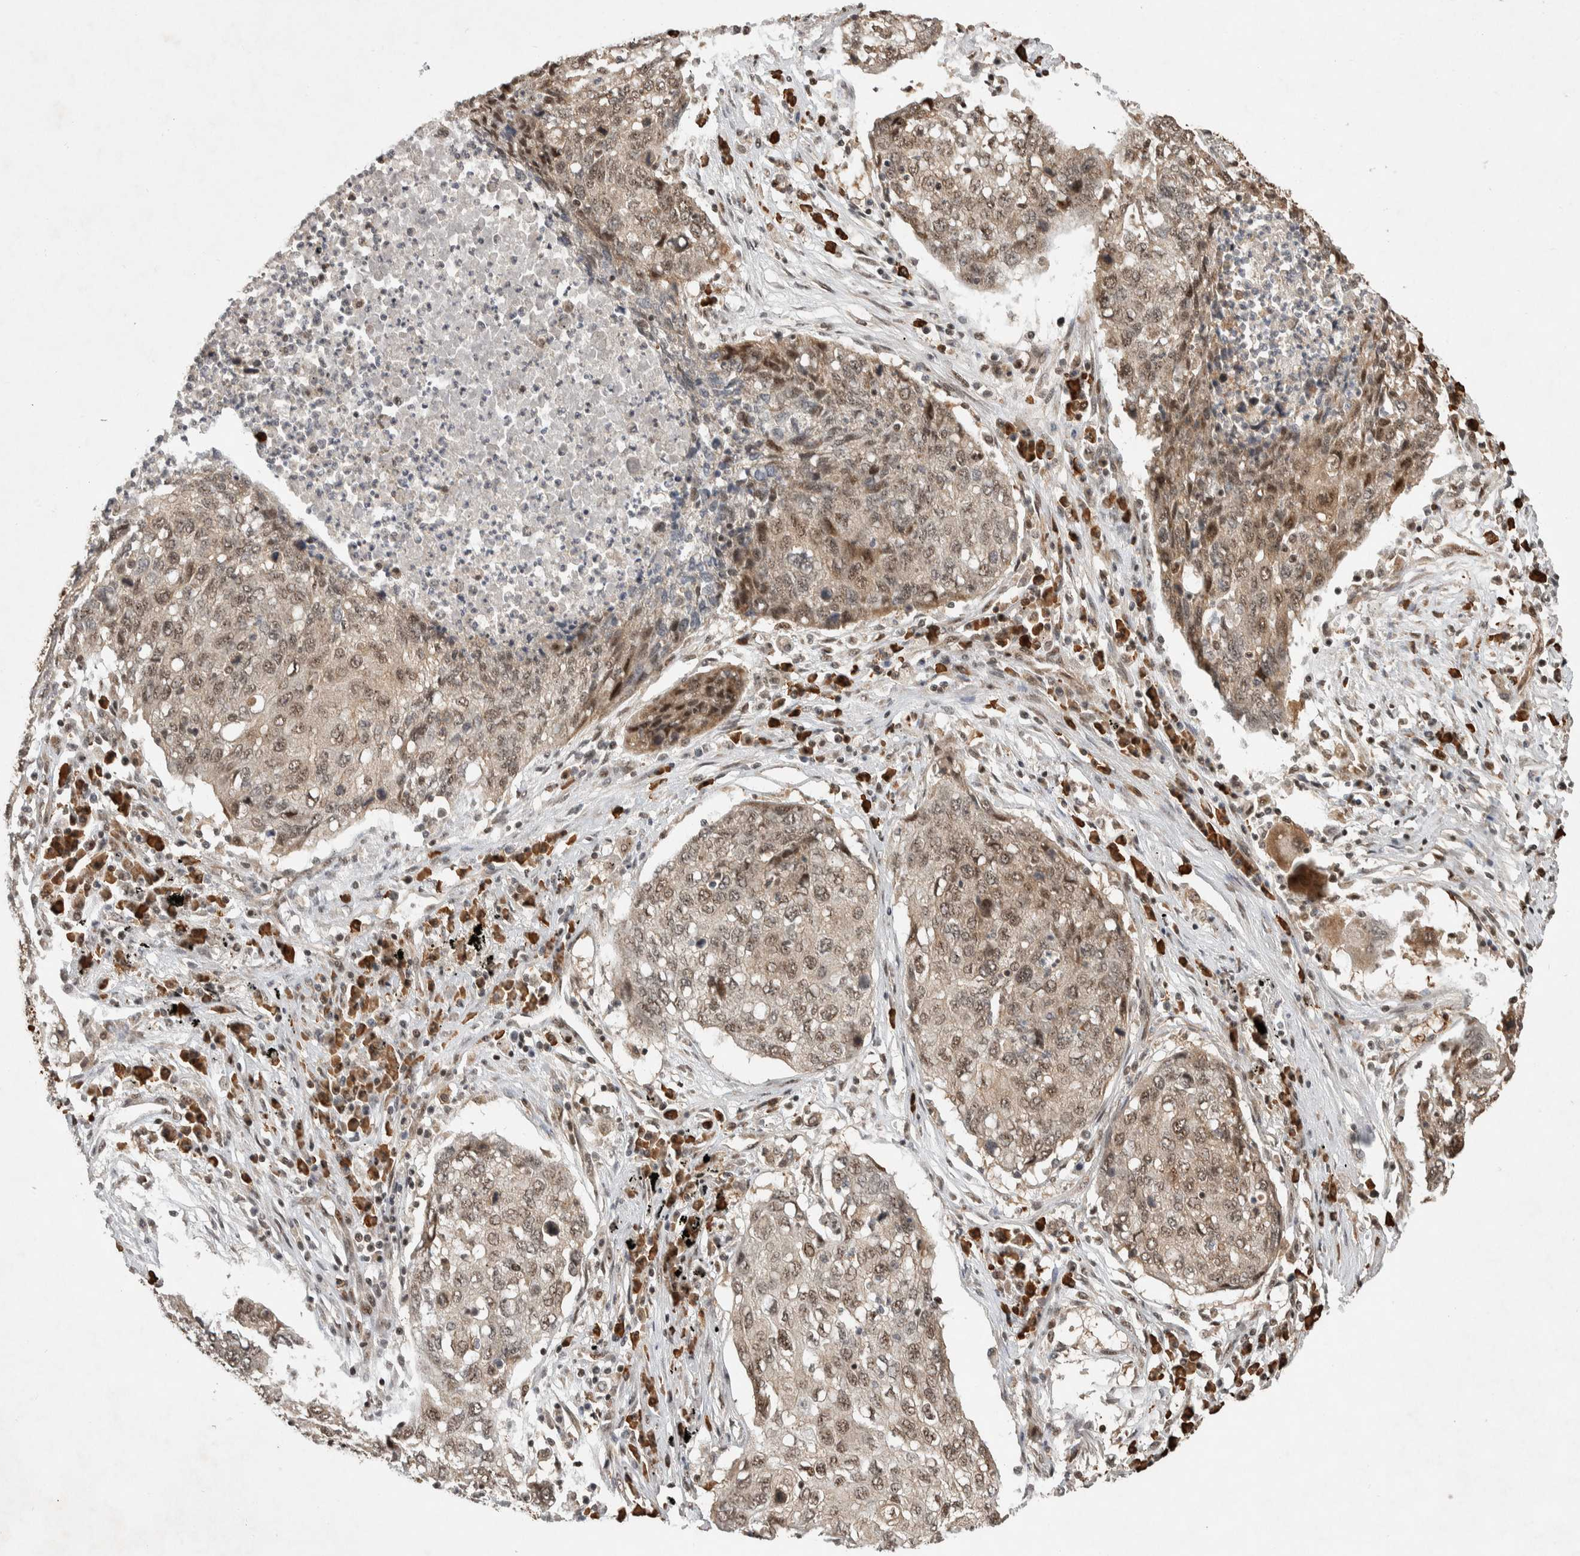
{"staining": {"intensity": "weak", "quantity": ">75%", "location": "nuclear"}, "tissue": "lung cancer", "cell_type": "Tumor cells", "image_type": "cancer", "snomed": [{"axis": "morphology", "description": "Squamous cell carcinoma, NOS"}, {"axis": "topography", "description": "Lung"}], "caption": "Immunohistochemistry (DAB) staining of lung squamous cell carcinoma demonstrates weak nuclear protein positivity in about >75% of tumor cells. Immunohistochemistry (ihc) stains the protein of interest in brown and the nuclei are stained blue.", "gene": "TOR1B", "patient": {"sex": "female", "age": 63}}